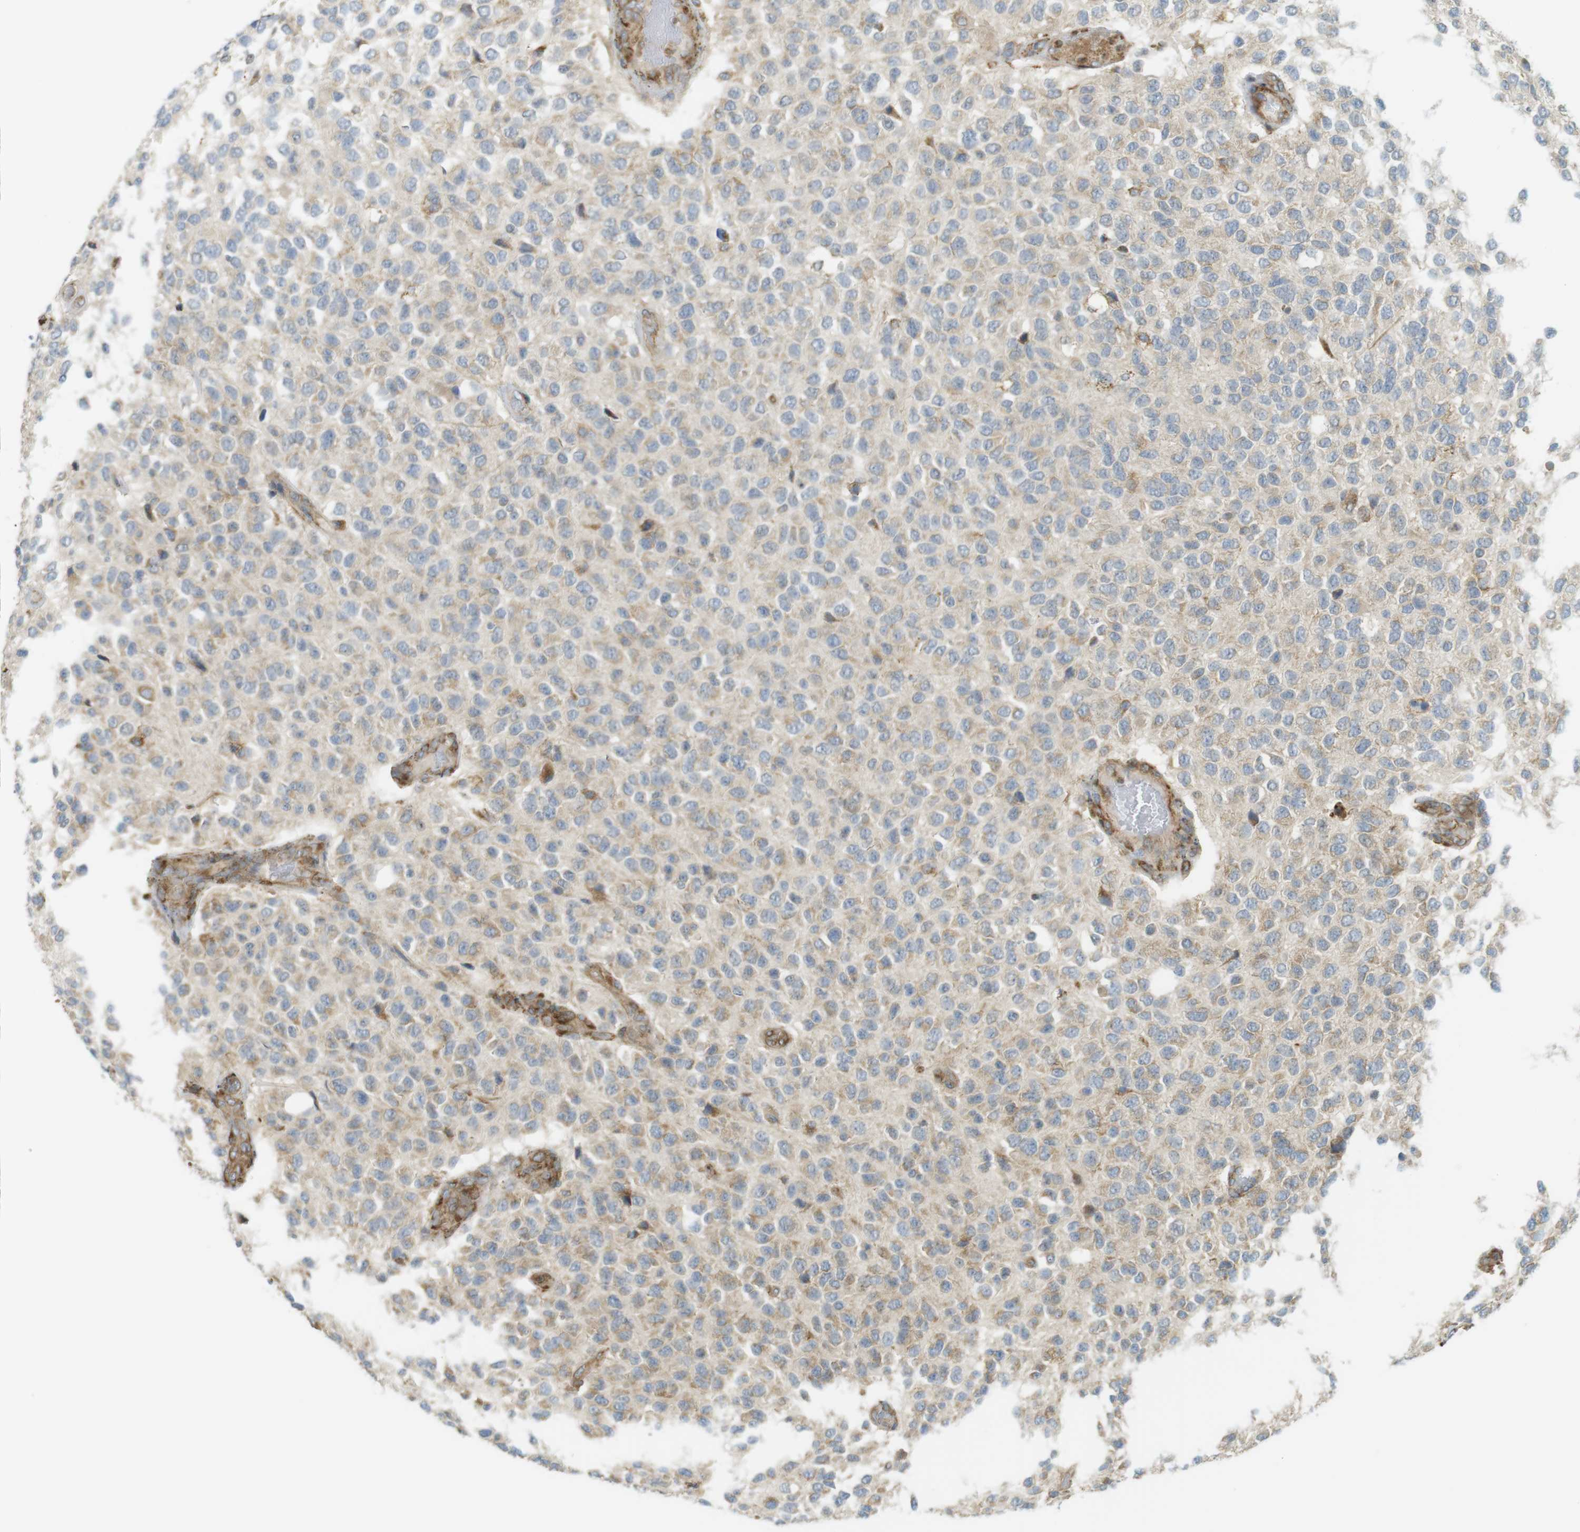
{"staining": {"intensity": "weak", "quantity": "<25%", "location": "cytoplasmic/membranous"}, "tissue": "glioma", "cell_type": "Tumor cells", "image_type": "cancer", "snomed": [{"axis": "morphology", "description": "Glioma, malignant, High grade"}, {"axis": "topography", "description": "pancreas cauda"}], "caption": "Tumor cells show no significant staining in malignant glioma (high-grade).", "gene": "MBOAT2", "patient": {"sex": "male", "age": 60}}